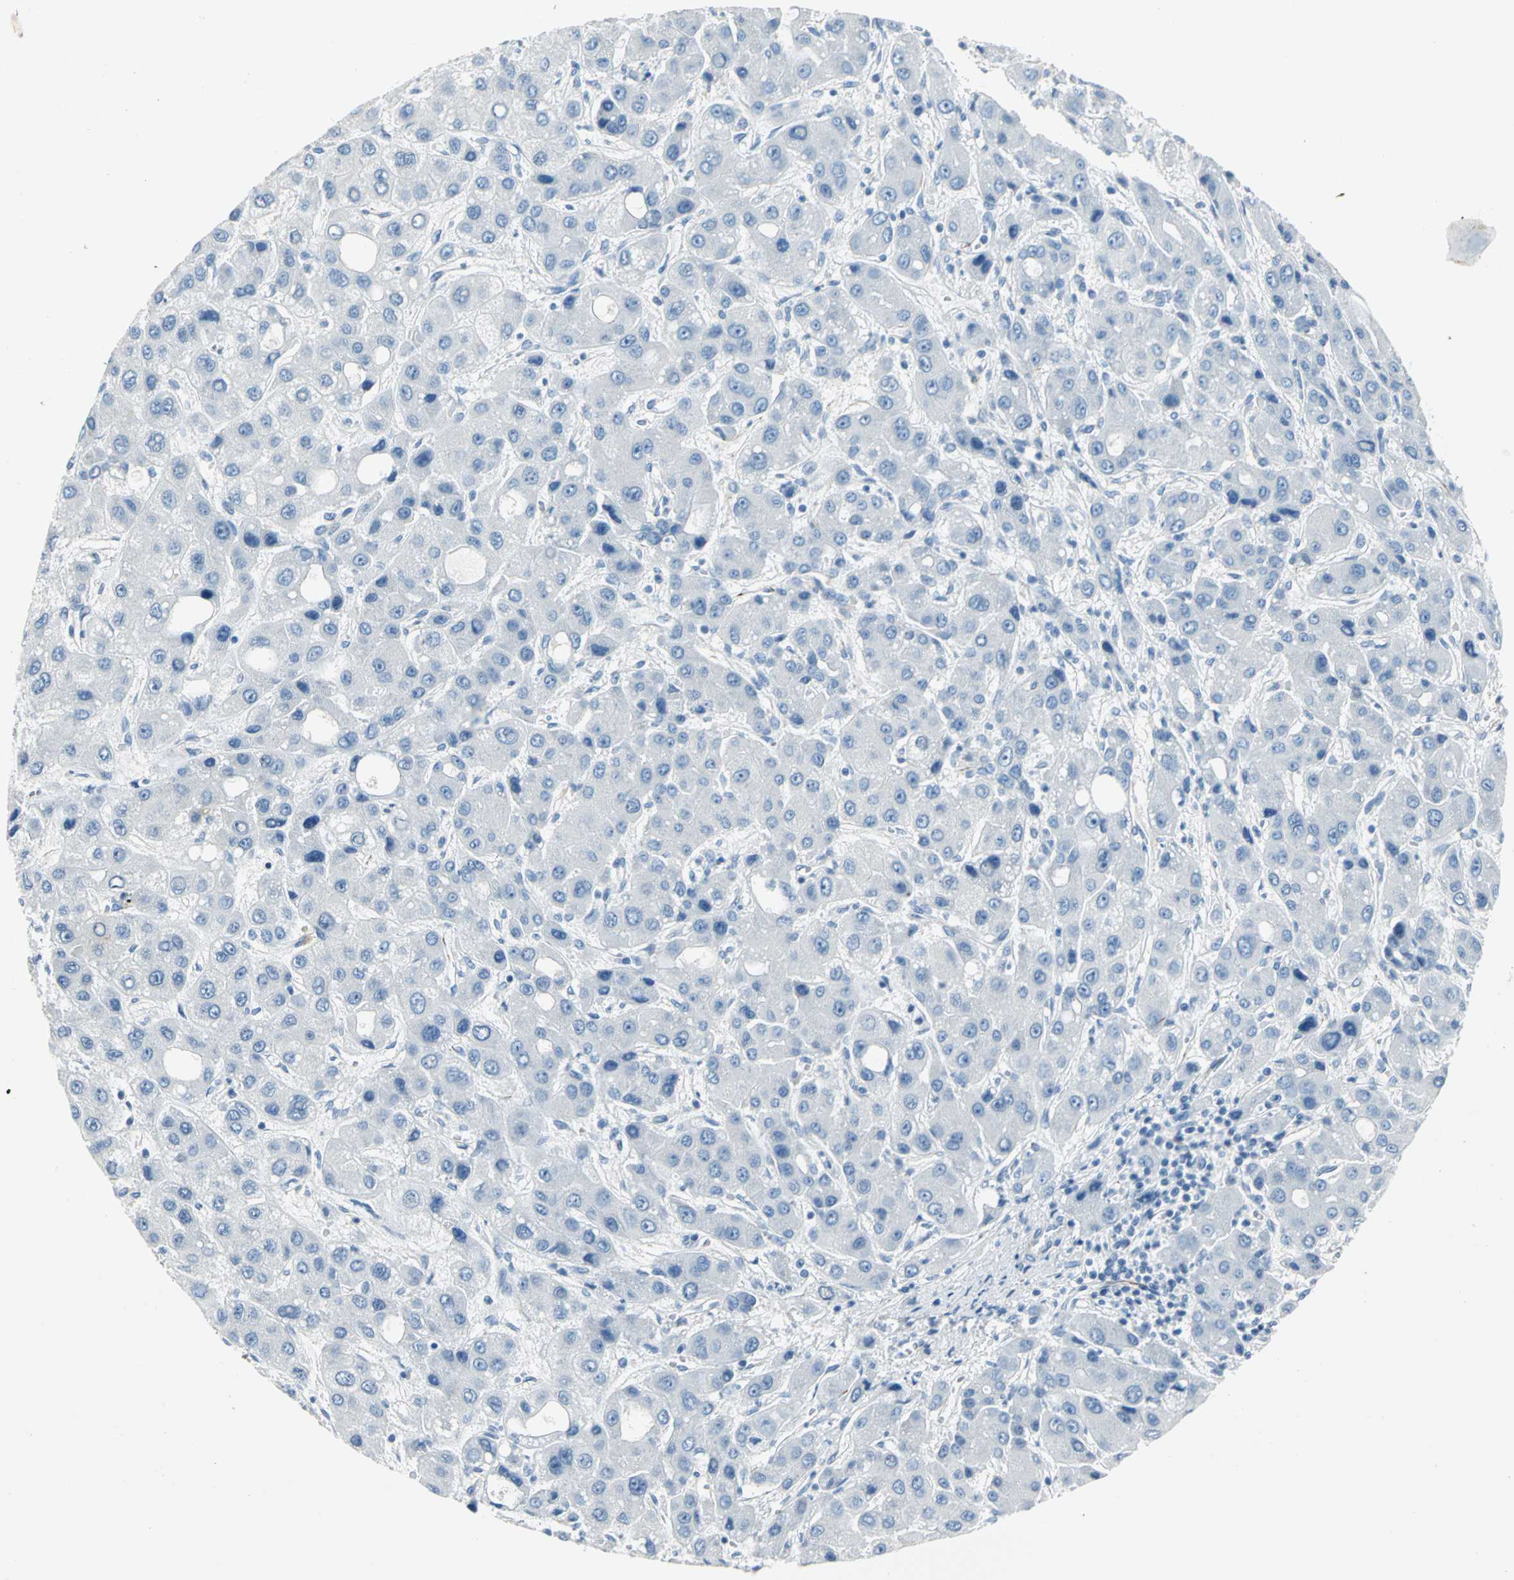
{"staining": {"intensity": "negative", "quantity": "none", "location": "none"}, "tissue": "liver cancer", "cell_type": "Tumor cells", "image_type": "cancer", "snomed": [{"axis": "morphology", "description": "Carcinoma, Hepatocellular, NOS"}, {"axis": "topography", "description": "Liver"}], "caption": "High magnification brightfield microscopy of liver cancer stained with DAB (3,3'-diaminobenzidine) (brown) and counterstained with hematoxylin (blue): tumor cells show no significant expression.", "gene": "ALOX15", "patient": {"sex": "male", "age": 55}}